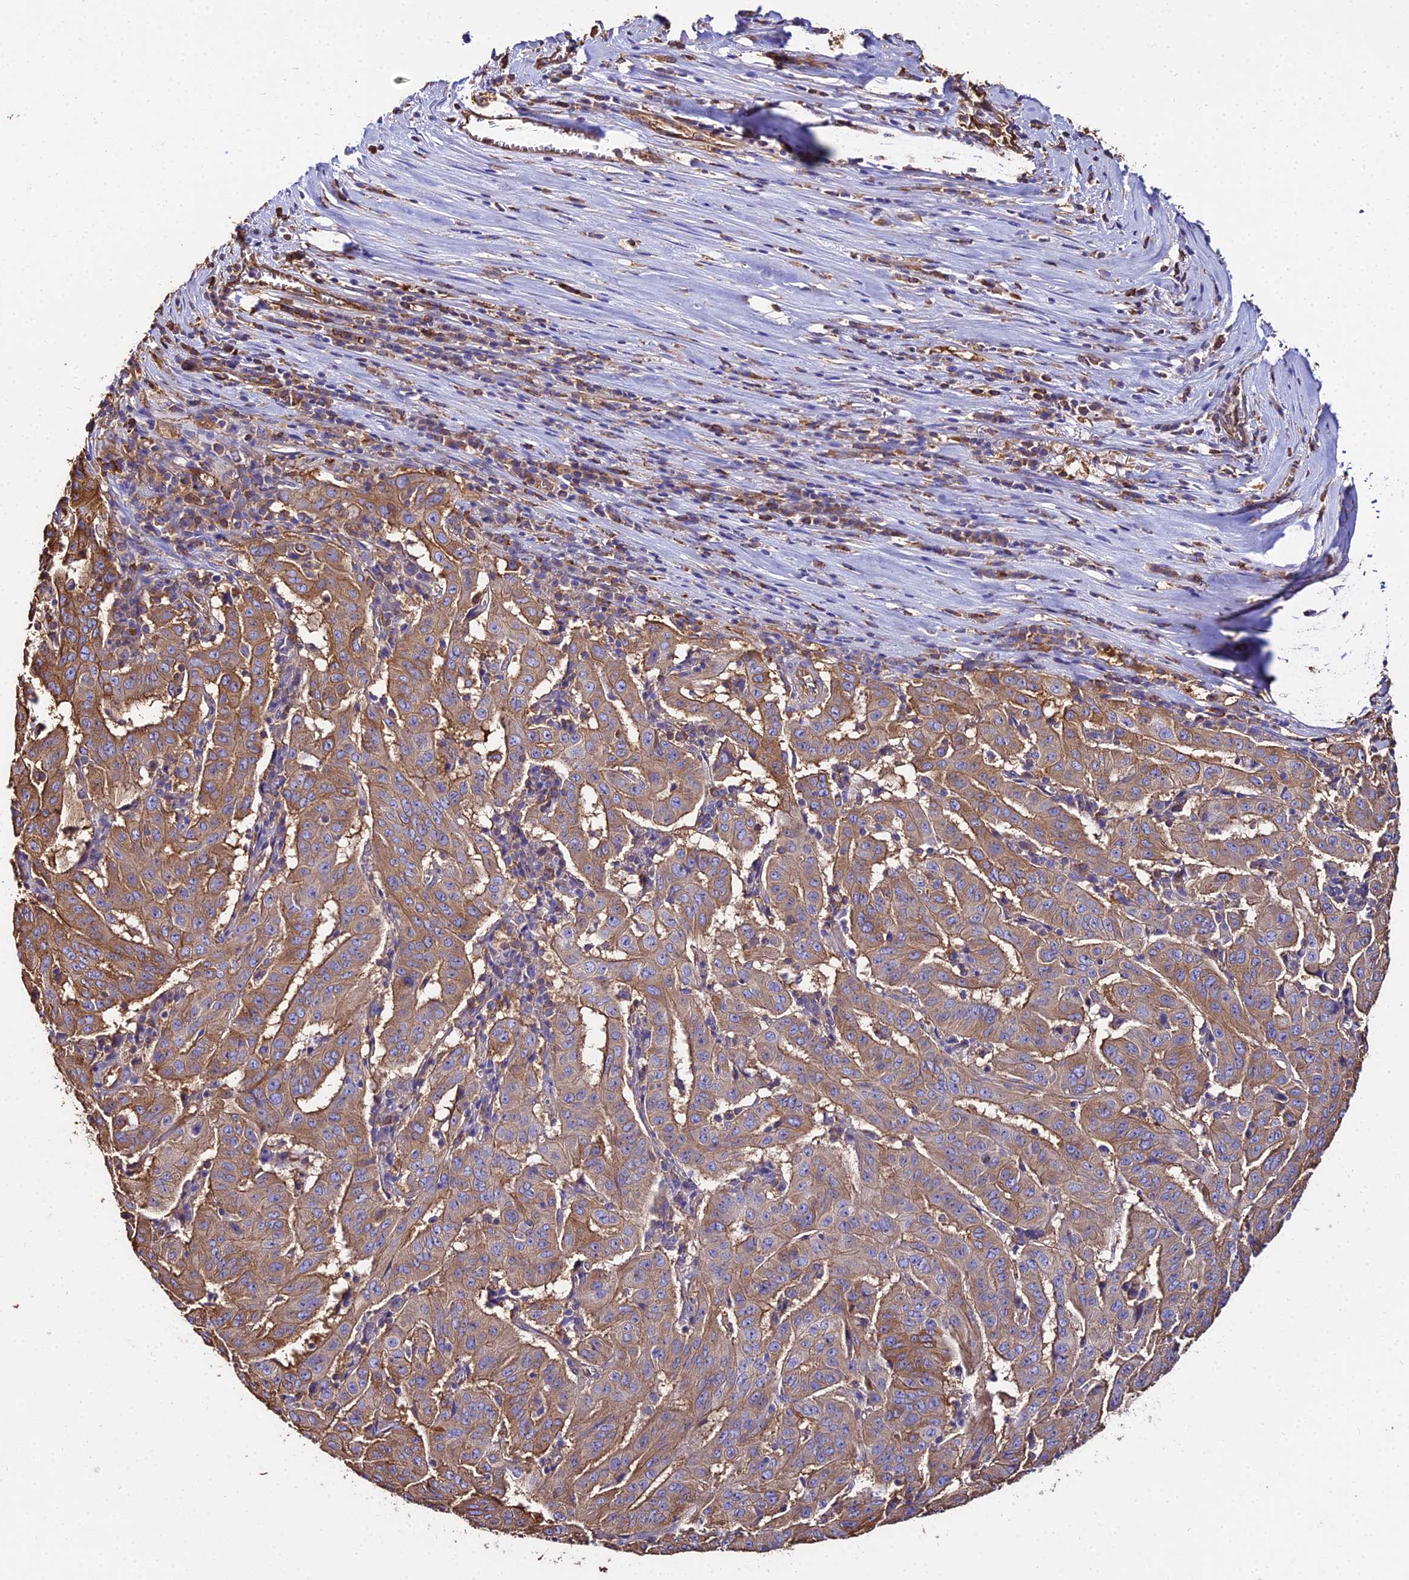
{"staining": {"intensity": "moderate", "quantity": ">75%", "location": "cytoplasmic/membranous"}, "tissue": "pancreatic cancer", "cell_type": "Tumor cells", "image_type": "cancer", "snomed": [{"axis": "morphology", "description": "Adenocarcinoma, NOS"}, {"axis": "topography", "description": "Pancreas"}], "caption": "Moderate cytoplasmic/membranous positivity is identified in approximately >75% of tumor cells in pancreatic adenocarcinoma.", "gene": "TUBA3D", "patient": {"sex": "male", "age": 63}}